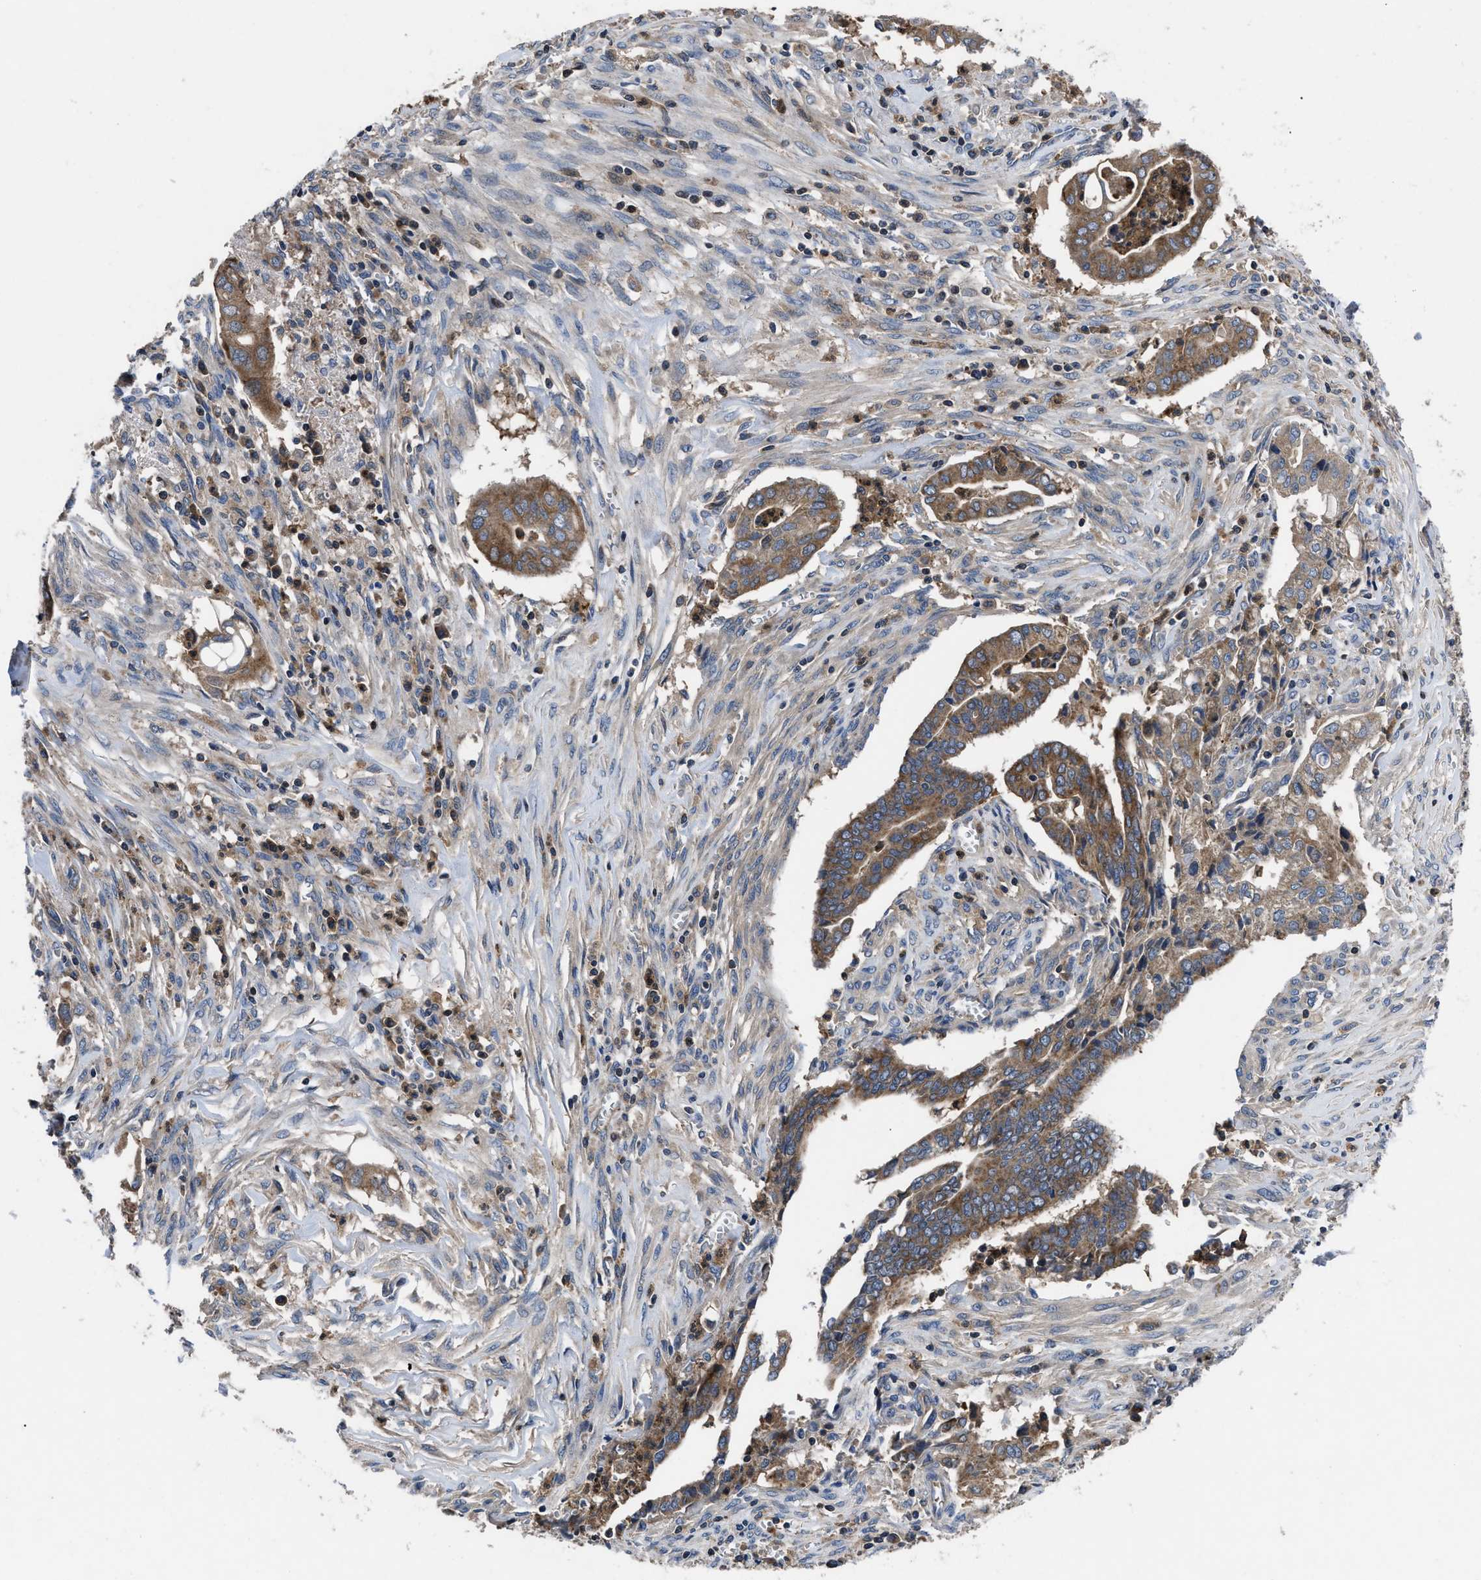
{"staining": {"intensity": "moderate", "quantity": ">75%", "location": "cytoplasmic/membranous"}, "tissue": "cervical cancer", "cell_type": "Tumor cells", "image_type": "cancer", "snomed": [{"axis": "morphology", "description": "Adenocarcinoma, NOS"}, {"axis": "topography", "description": "Cervix"}], "caption": "The image demonstrates immunohistochemical staining of adenocarcinoma (cervical). There is moderate cytoplasmic/membranous positivity is seen in approximately >75% of tumor cells. (DAB IHC, brown staining for protein, blue staining for nuclei).", "gene": "YBEY", "patient": {"sex": "female", "age": 44}}